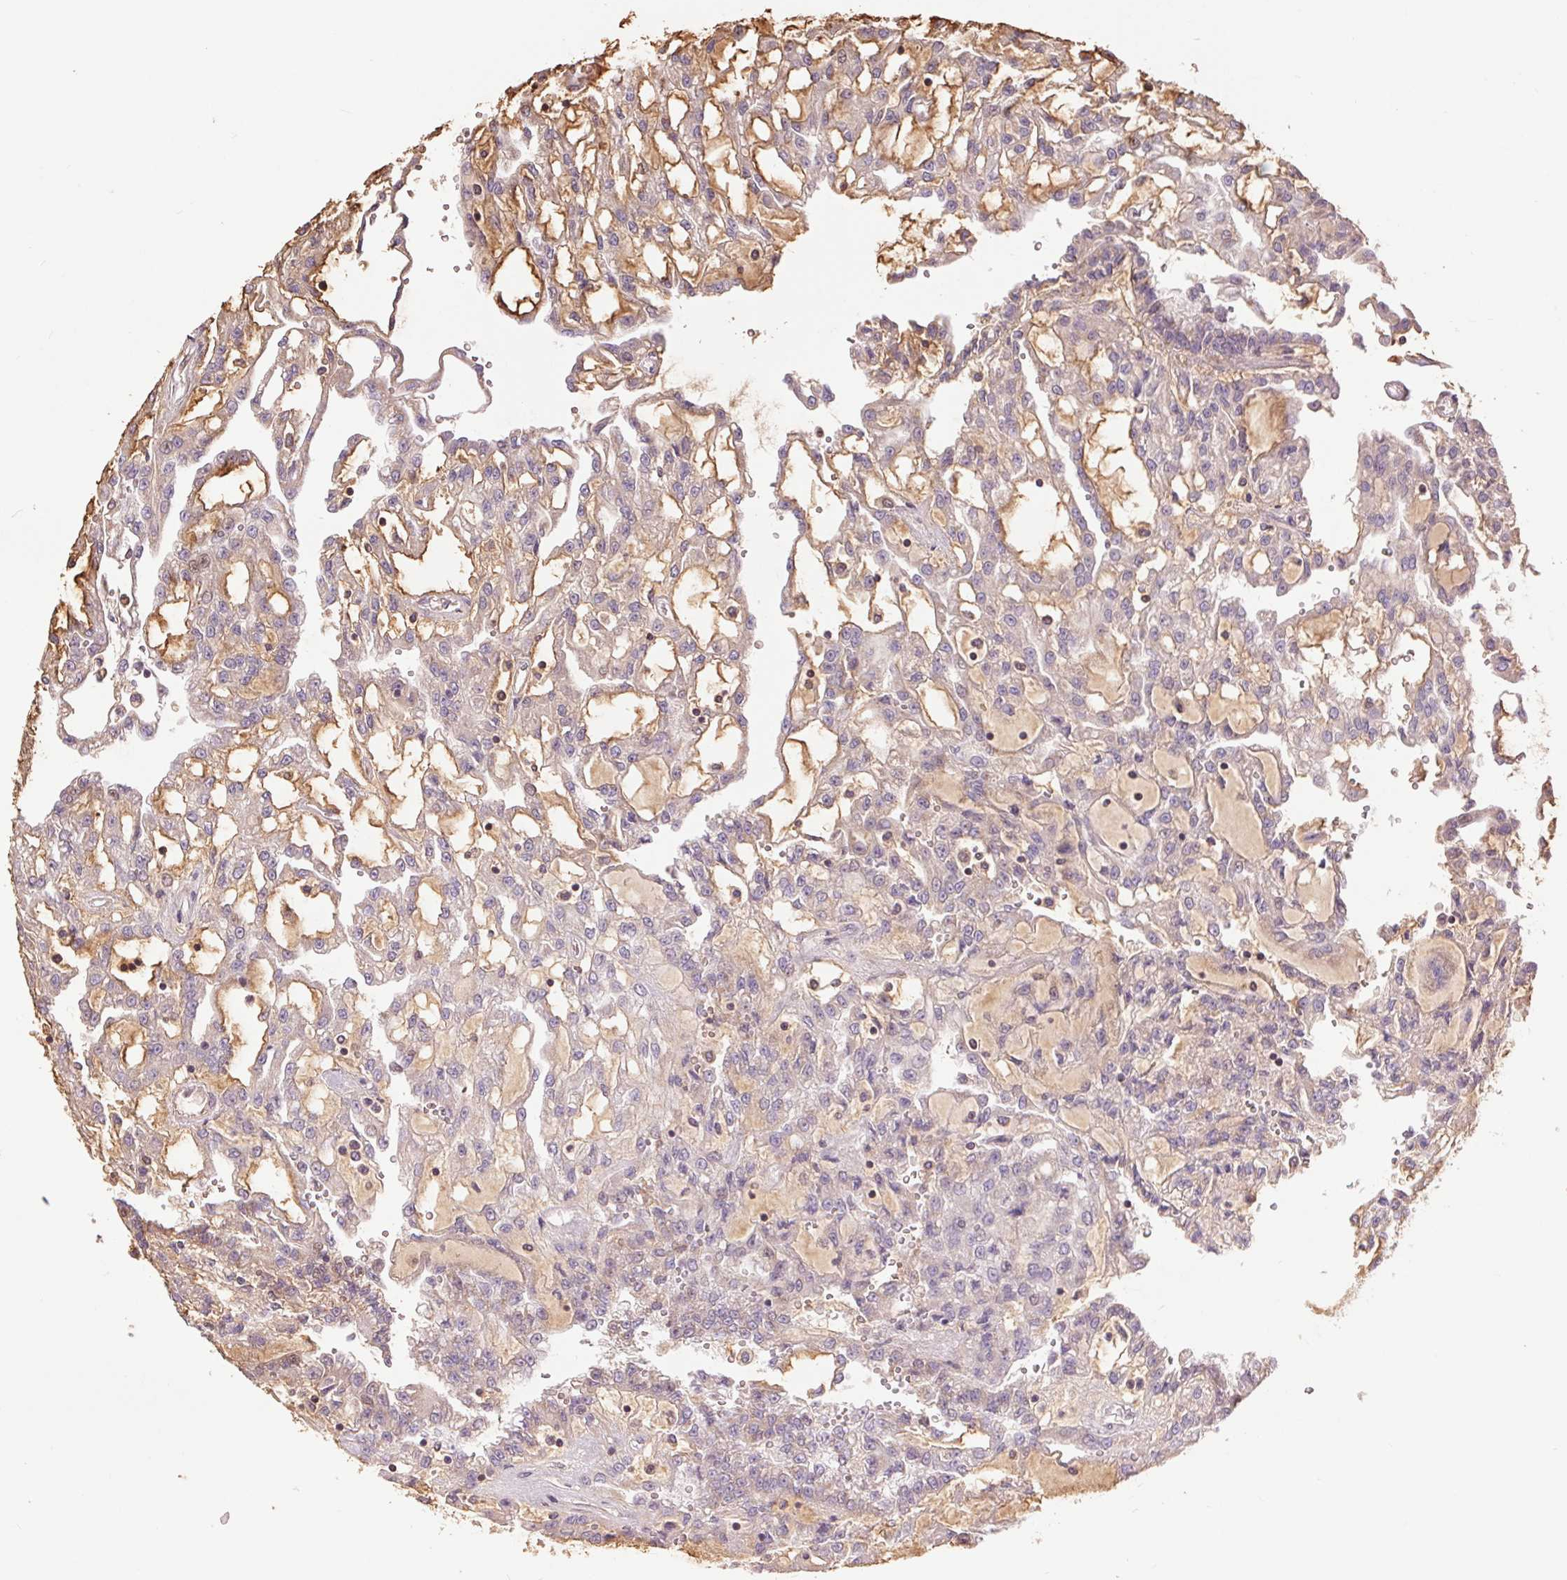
{"staining": {"intensity": "negative", "quantity": "none", "location": "none"}, "tissue": "renal cancer", "cell_type": "Tumor cells", "image_type": "cancer", "snomed": [{"axis": "morphology", "description": "Adenocarcinoma, NOS"}, {"axis": "topography", "description": "Kidney"}], "caption": "High magnification brightfield microscopy of renal adenocarcinoma stained with DAB (3,3'-diaminobenzidine) (brown) and counterstained with hematoxylin (blue): tumor cells show no significant staining.", "gene": "DGUOK", "patient": {"sex": "male", "age": 63}}